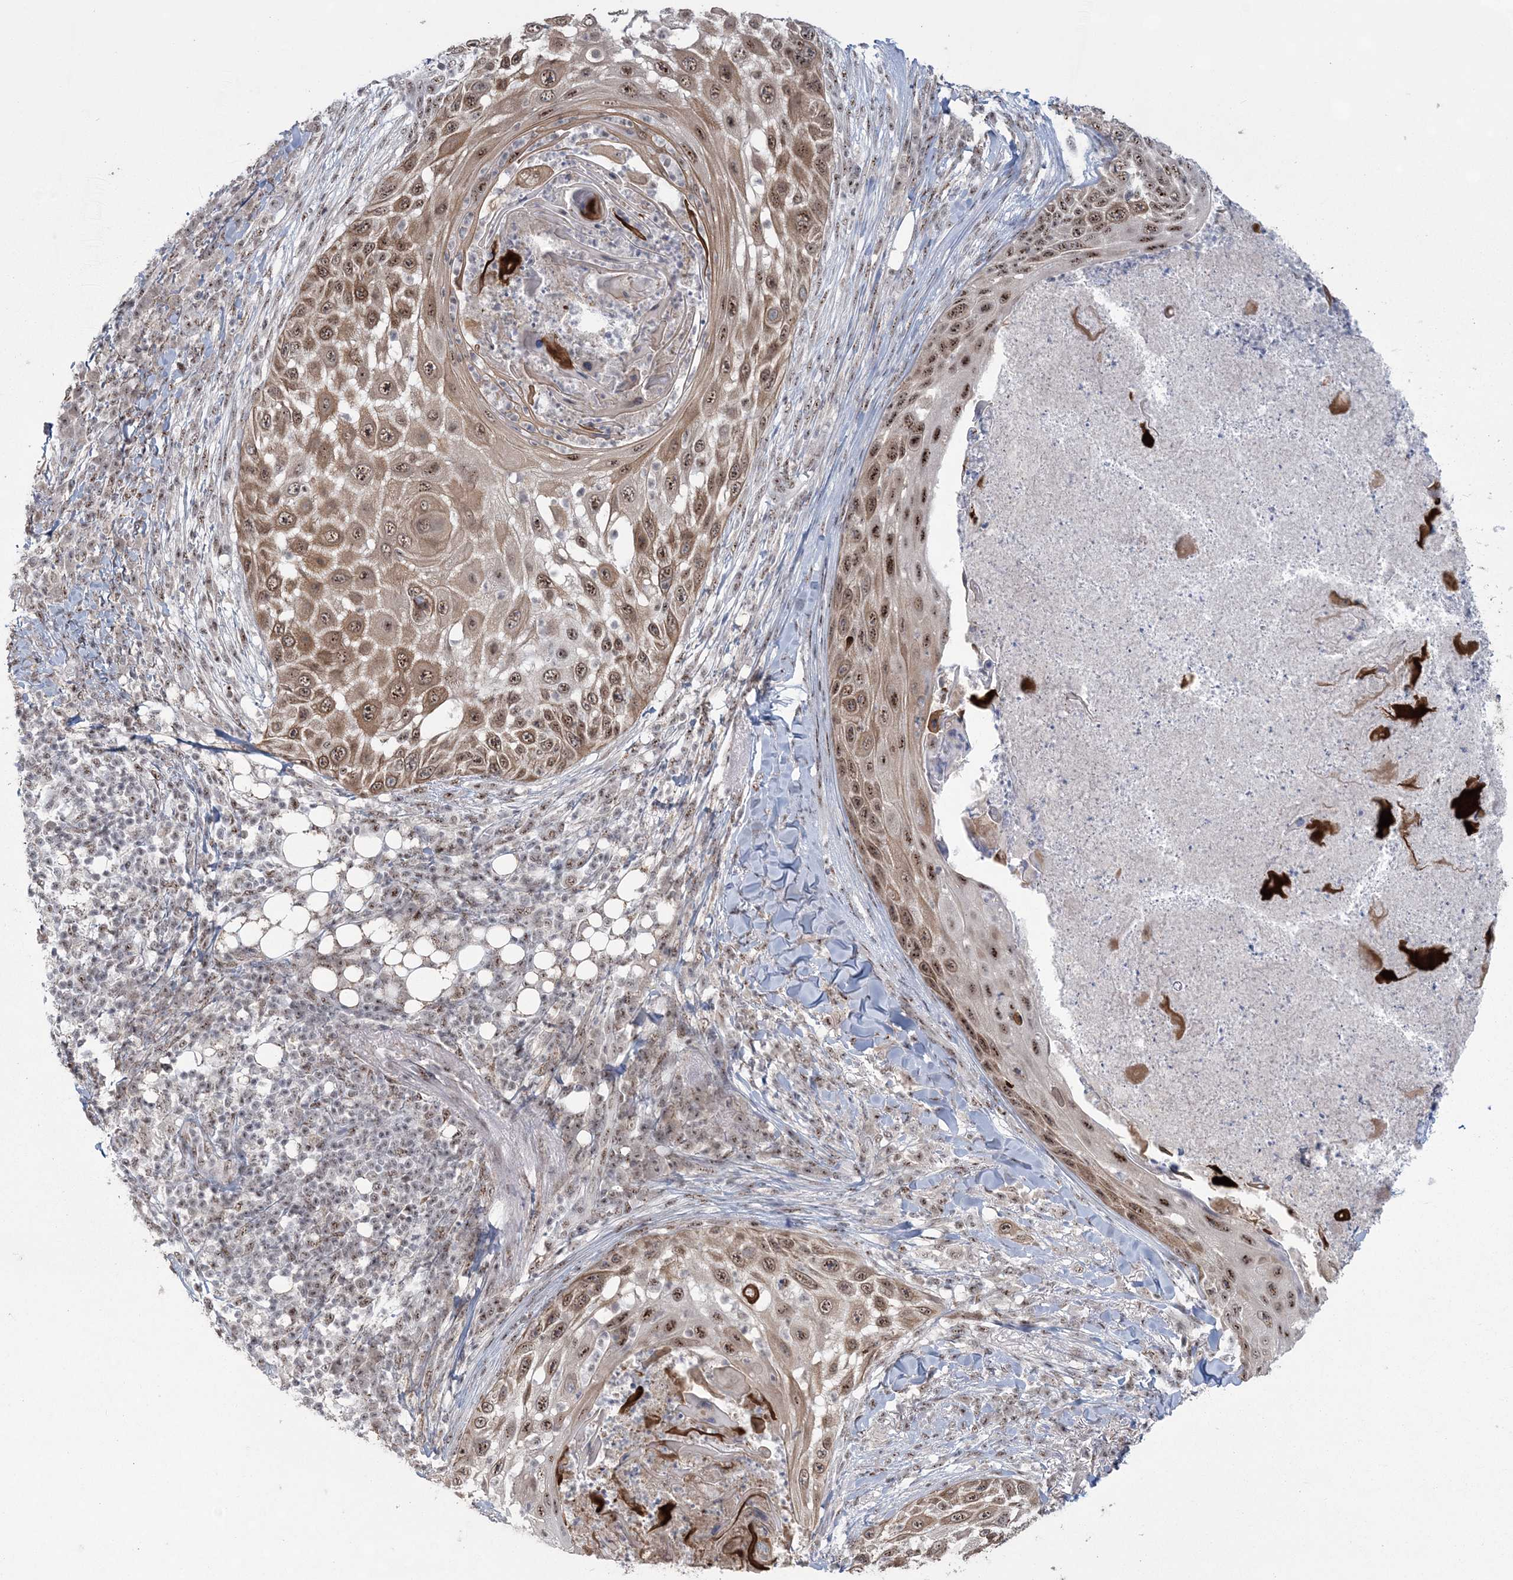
{"staining": {"intensity": "moderate", "quantity": ">75%", "location": "cytoplasmic/membranous,nuclear"}, "tissue": "skin cancer", "cell_type": "Tumor cells", "image_type": "cancer", "snomed": [{"axis": "morphology", "description": "Squamous cell carcinoma, NOS"}, {"axis": "topography", "description": "Skin"}], "caption": "About >75% of tumor cells in human squamous cell carcinoma (skin) demonstrate moderate cytoplasmic/membranous and nuclear protein positivity as visualized by brown immunohistochemical staining.", "gene": "KDM6B", "patient": {"sex": "female", "age": 44}}